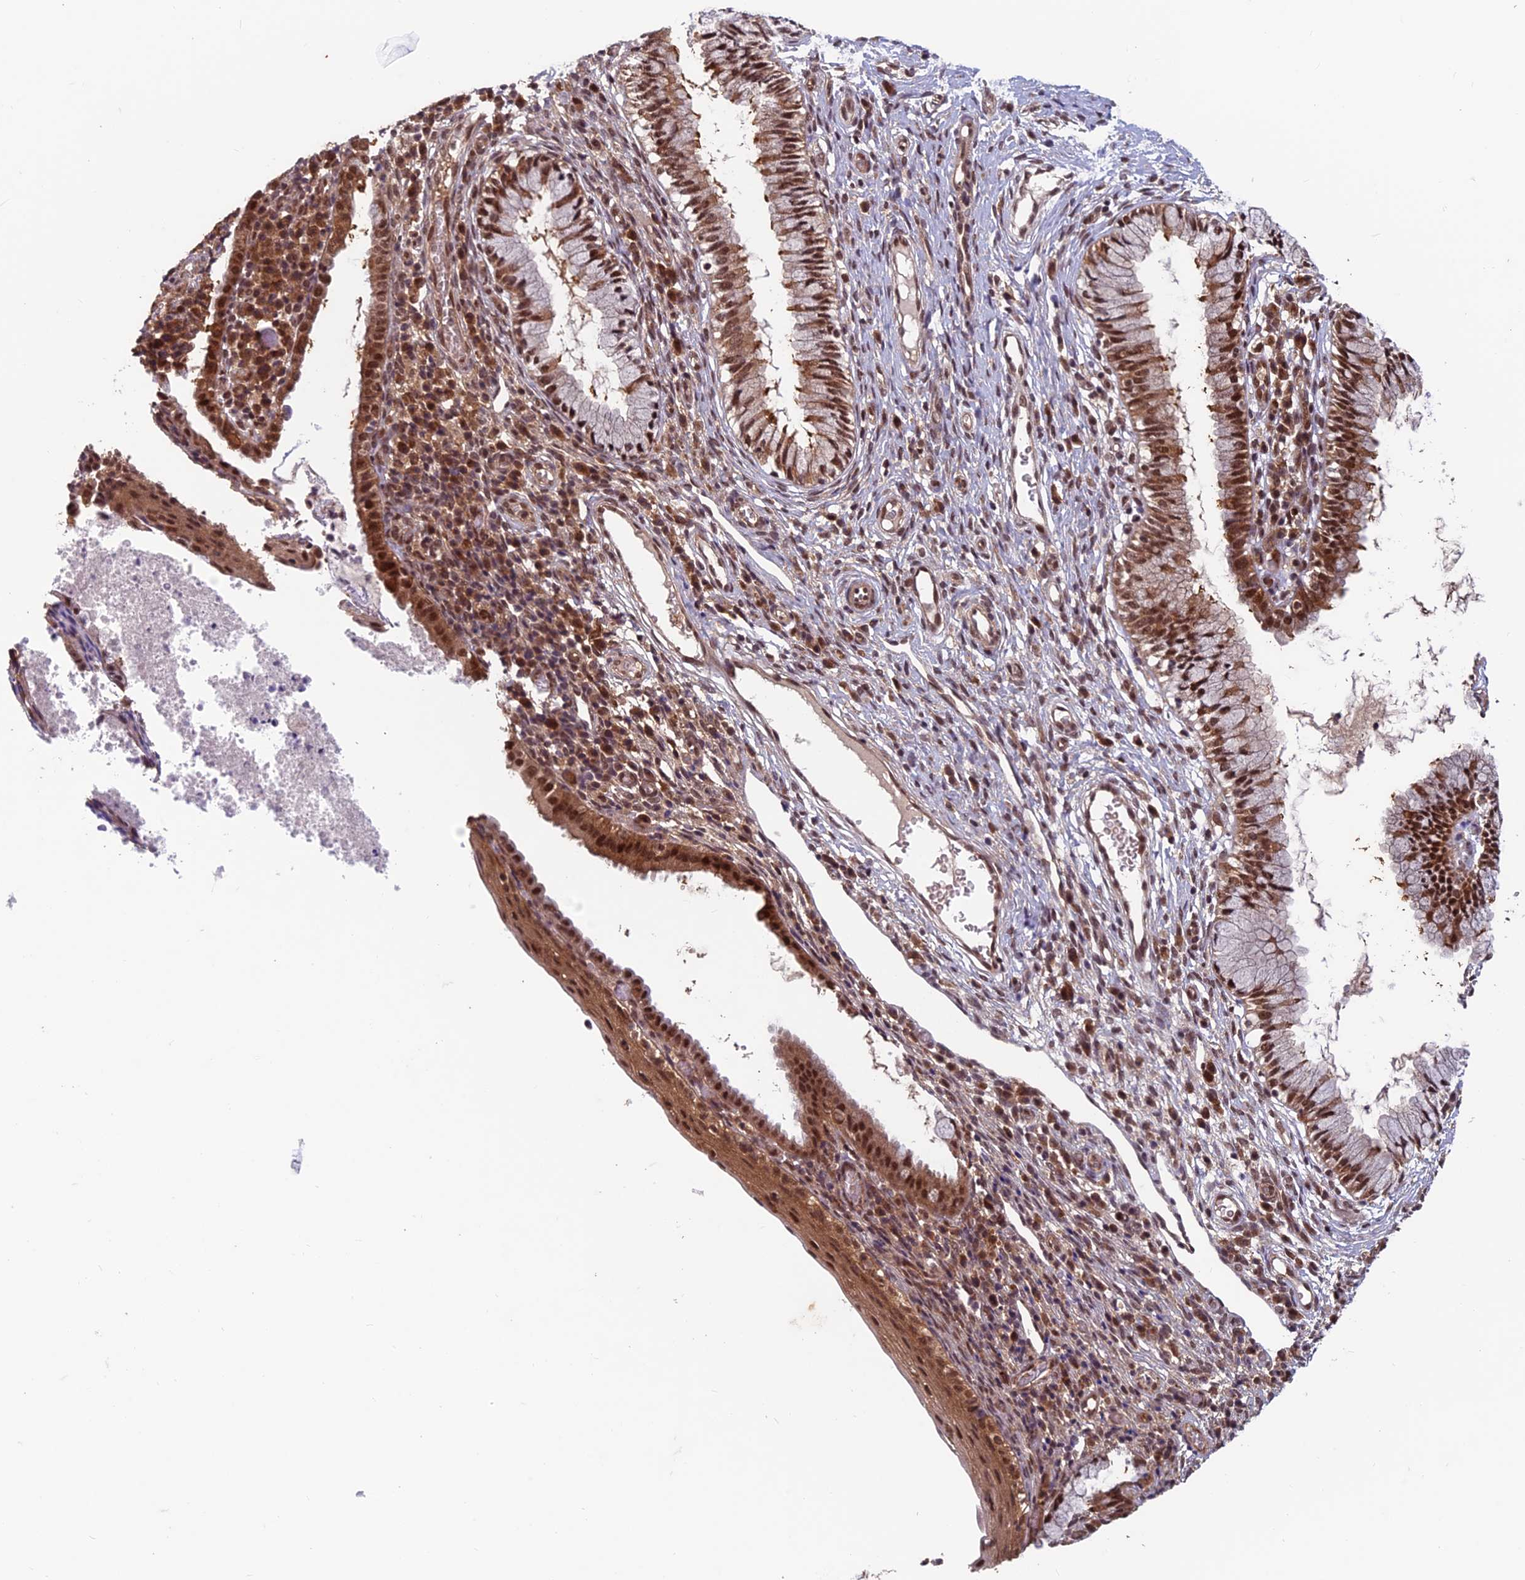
{"staining": {"intensity": "moderate", "quantity": ">75%", "location": "cytoplasmic/membranous,nuclear"}, "tissue": "cervix", "cell_type": "Glandular cells", "image_type": "normal", "snomed": [{"axis": "morphology", "description": "Normal tissue, NOS"}, {"axis": "topography", "description": "Cervix"}], "caption": "Protein expression analysis of normal cervix demonstrates moderate cytoplasmic/membranous,nuclear staining in about >75% of glandular cells.", "gene": "FAM53C", "patient": {"sex": "female", "age": 27}}